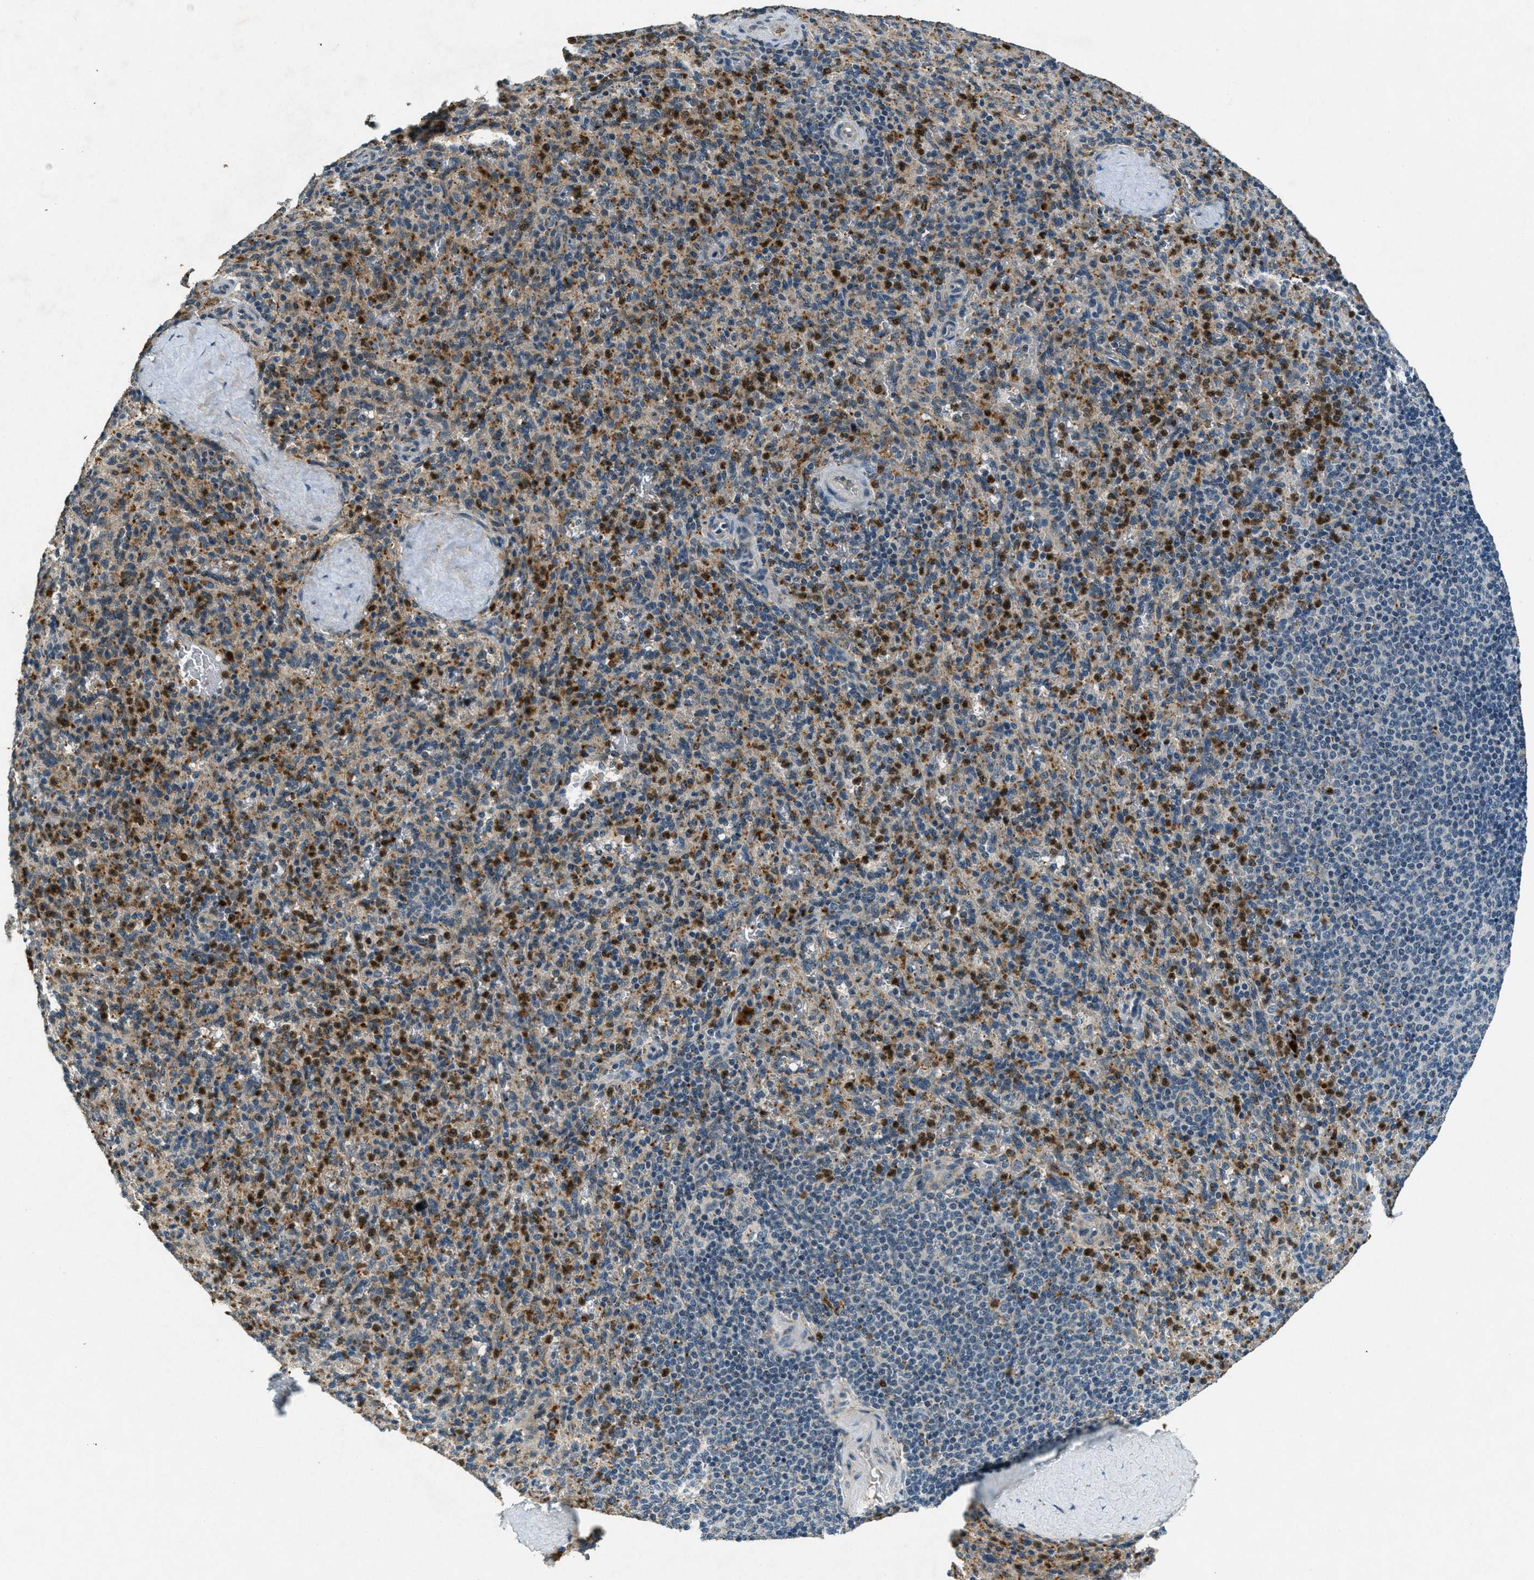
{"staining": {"intensity": "strong", "quantity": "25%-75%", "location": "cytoplasmic/membranous,nuclear"}, "tissue": "spleen", "cell_type": "Cells in red pulp", "image_type": "normal", "snomed": [{"axis": "morphology", "description": "Normal tissue, NOS"}, {"axis": "topography", "description": "Spleen"}], "caption": "Strong cytoplasmic/membranous,nuclear protein positivity is seen in approximately 25%-75% of cells in red pulp in spleen. (brown staining indicates protein expression, while blue staining denotes nuclei).", "gene": "RAB3D", "patient": {"sex": "male", "age": 36}}